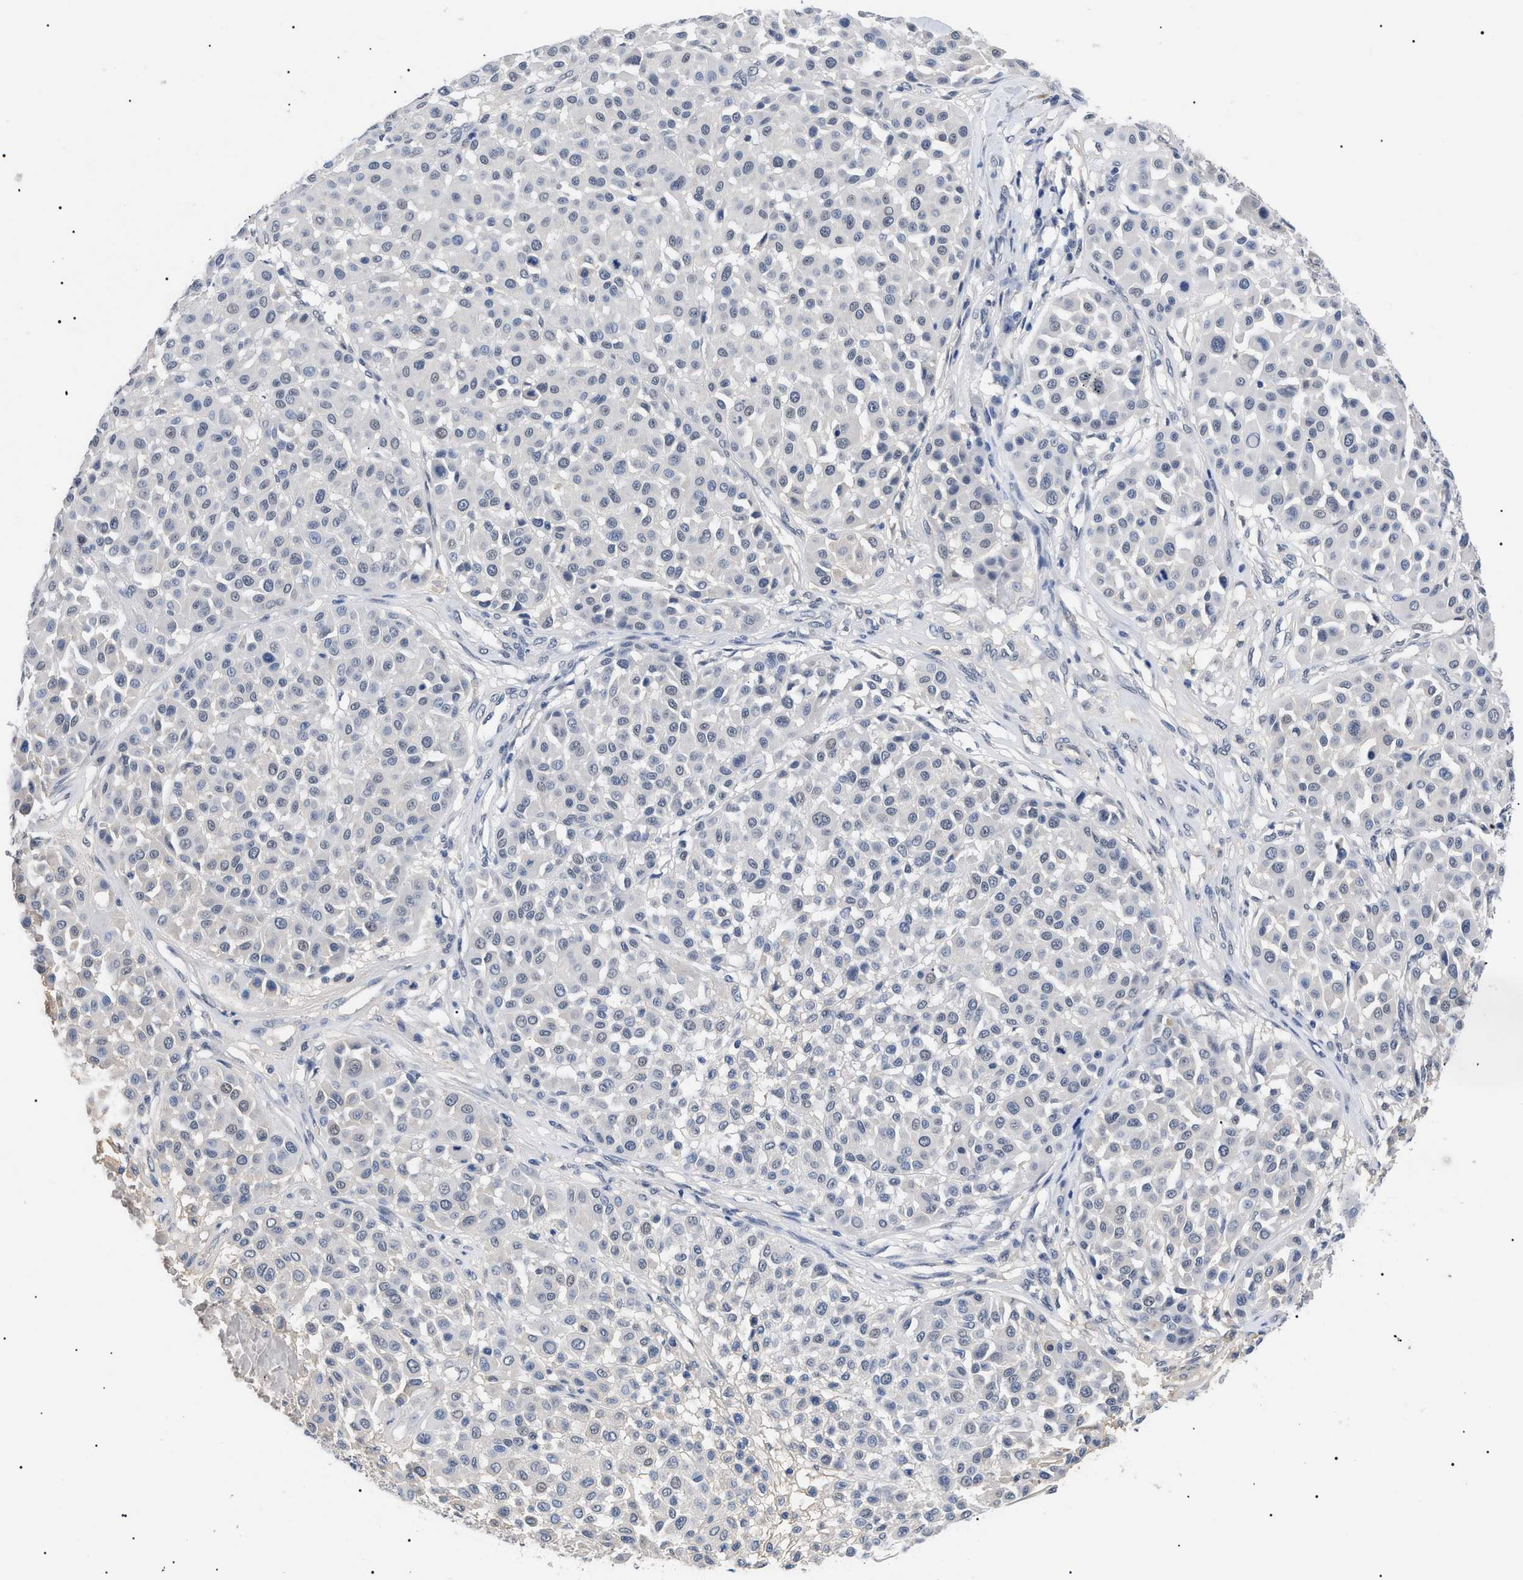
{"staining": {"intensity": "negative", "quantity": "none", "location": "none"}, "tissue": "melanoma", "cell_type": "Tumor cells", "image_type": "cancer", "snomed": [{"axis": "morphology", "description": "Malignant melanoma, Metastatic site"}, {"axis": "topography", "description": "Soft tissue"}], "caption": "Human malignant melanoma (metastatic site) stained for a protein using IHC demonstrates no staining in tumor cells.", "gene": "PRRT2", "patient": {"sex": "male", "age": 41}}